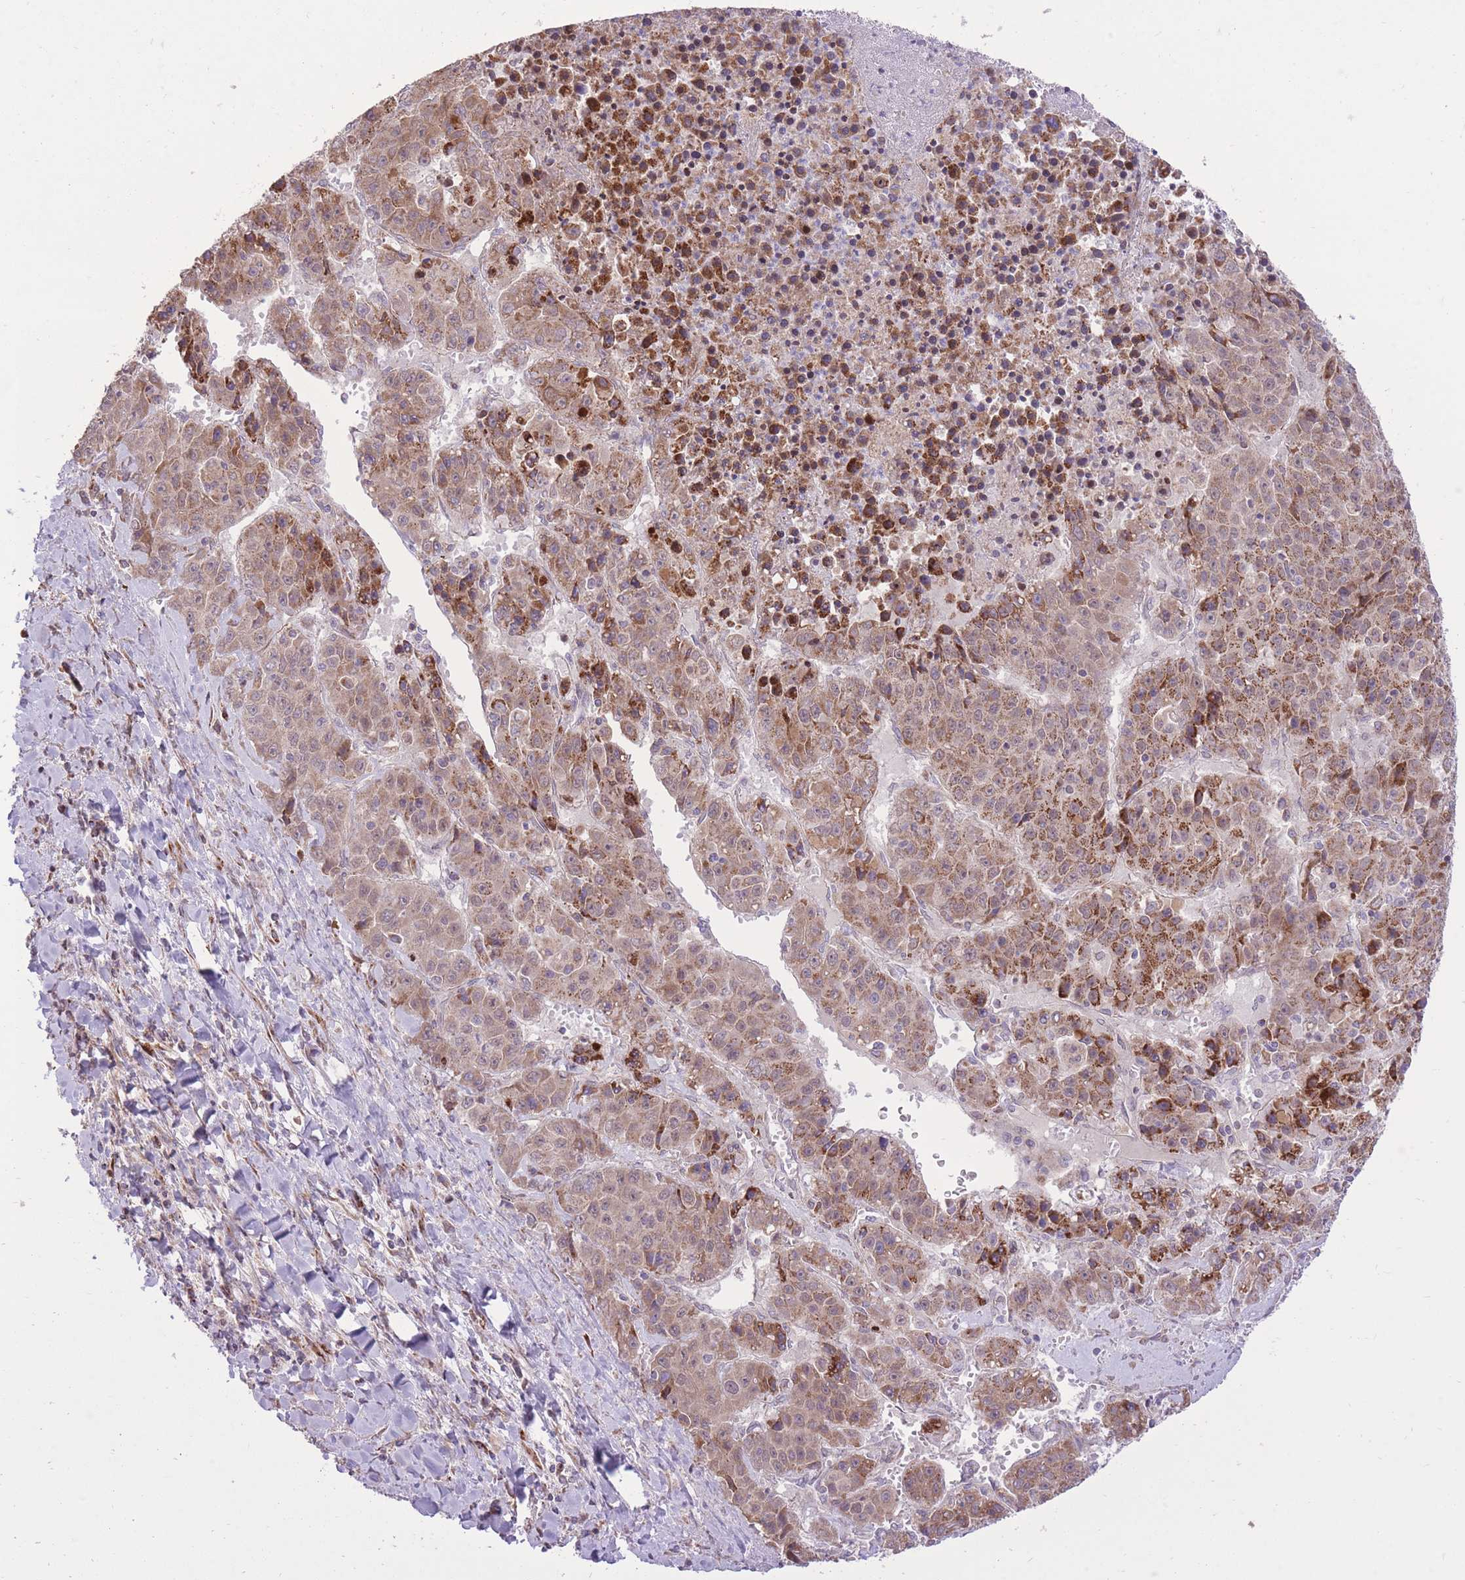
{"staining": {"intensity": "moderate", "quantity": ">75%", "location": "cytoplasmic/membranous"}, "tissue": "liver cancer", "cell_type": "Tumor cells", "image_type": "cancer", "snomed": [{"axis": "morphology", "description": "Carcinoma, Hepatocellular, NOS"}, {"axis": "topography", "description": "Liver"}], "caption": "IHC image of human liver cancer (hepatocellular carcinoma) stained for a protein (brown), which demonstrates medium levels of moderate cytoplasmic/membranous expression in about >75% of tumor cells.", "gene": "SLC4A4", "patient": {"sex": "female", "age": 53}}